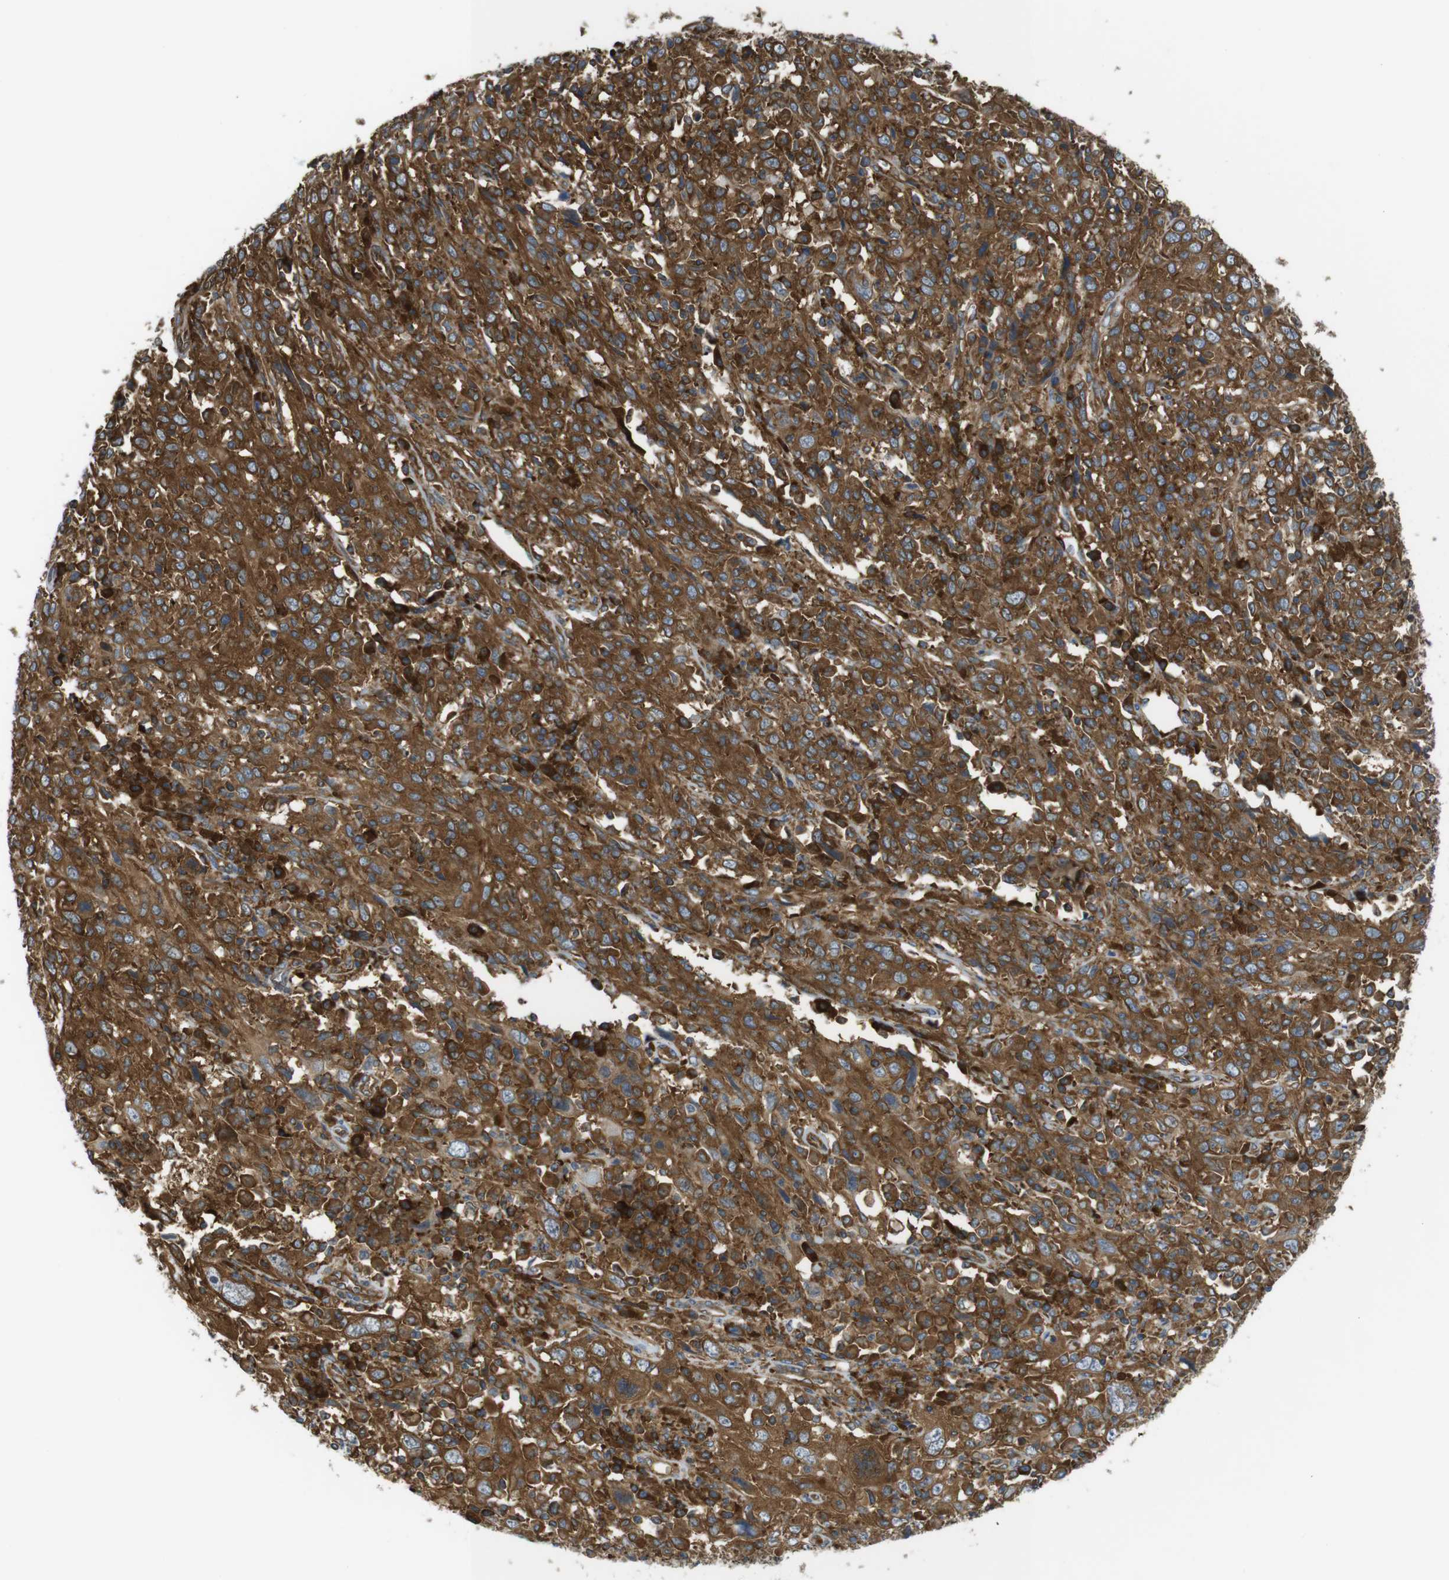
{"staining": {"intensity": "strong", "quantity": ">75%", "location": "cytoplasmic/membranous"}, "tissue": "cervical cancer", "cell_type": "Tumor cells", "image_type": "cancer", "snomed": [{"axis": "morphology", "description": "Squamous cell carcinoma, NOS"}, {"axis": "topography", "description": "Cervix"}], "caption": "This image demonstrates immunohistochemistry staining of squamous cell carcinoma (cervical), with high strong cytoplasmic/membranous expression in approximately >75% of tumor cells.", "gene": "TSC1", "patient": {"sex": "female", "age": 46}}